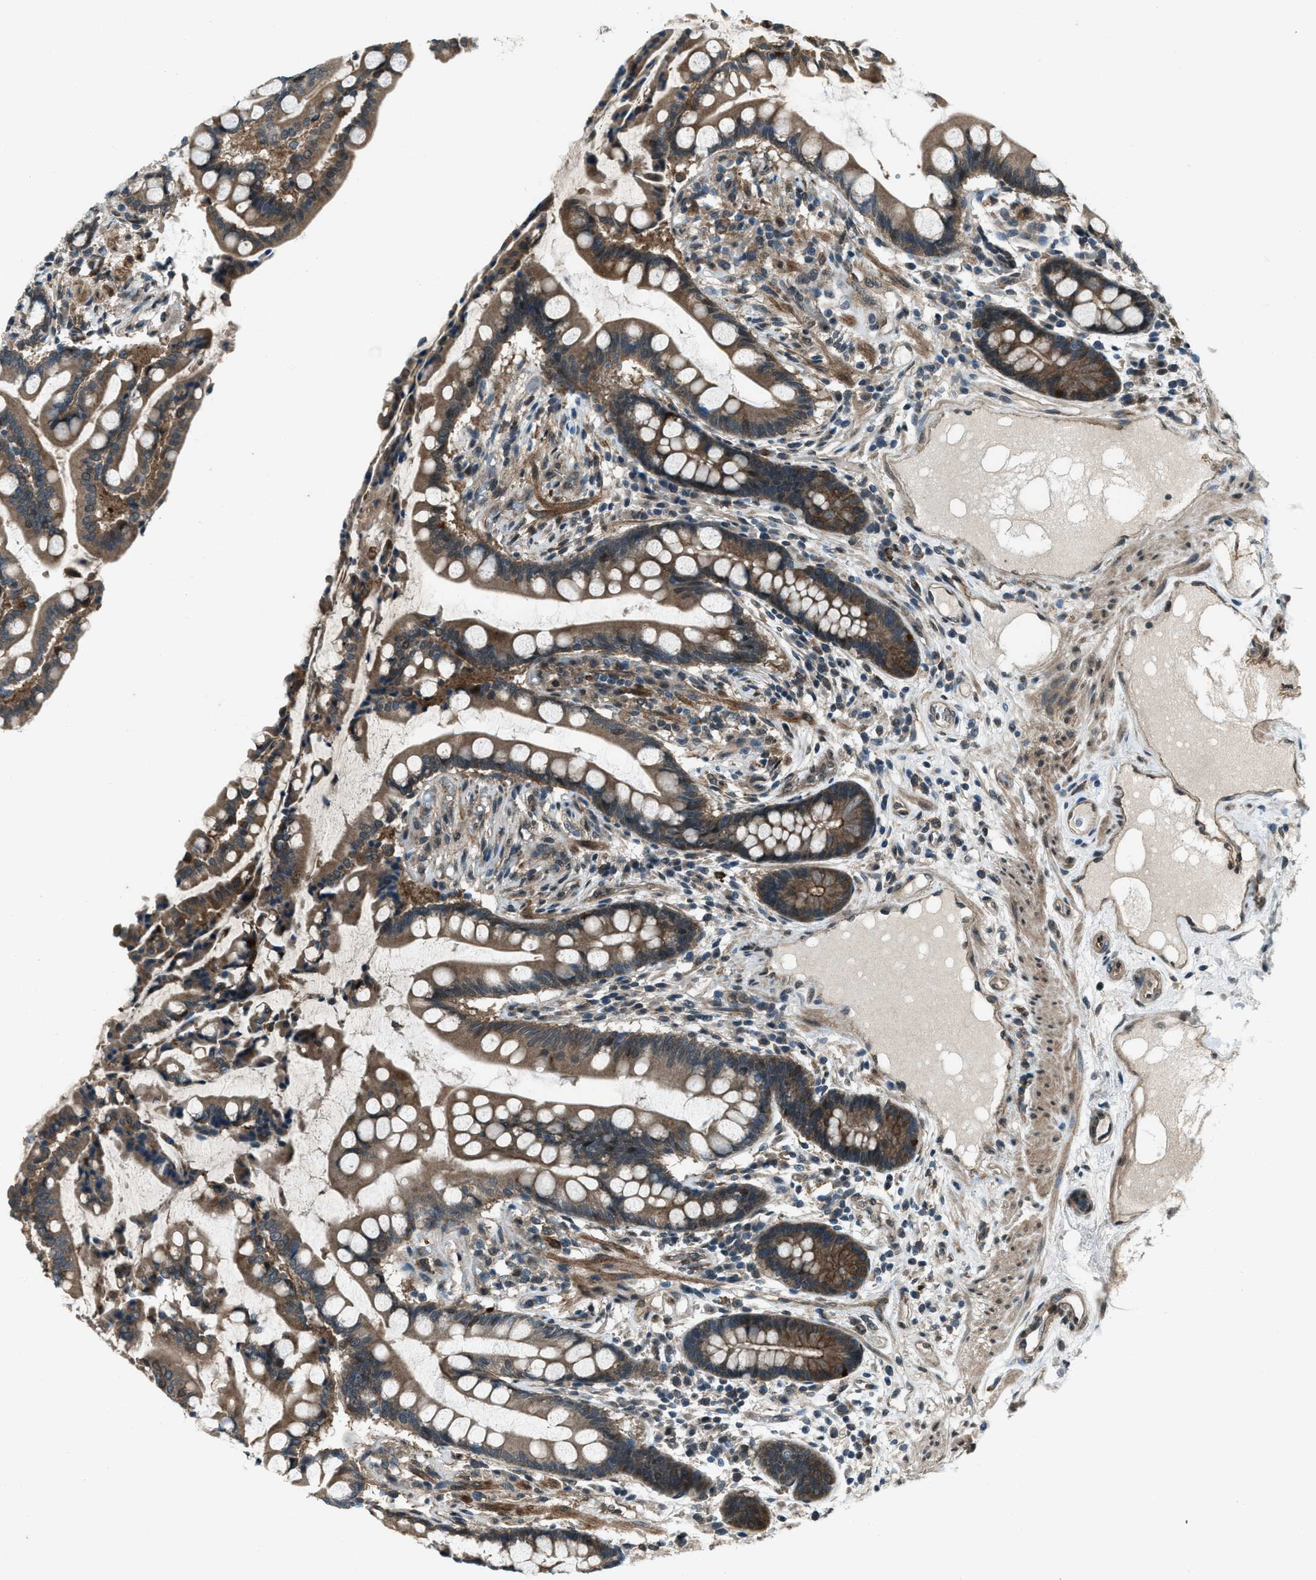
{"staining": {"intensity": "moderate", "quantity": ">75%", "location": "cytoplasmic/membranous"}, "tissue": "colon", "cell_type": "Endothelial cells", "image_type": "normal", "snomed": [{"axis": "morphology", "description": "Normal tissue, NOS"}, {"axis": "topography", "description": "Colon"}], "caption": "This image reveals normal colon stained with immunohistochemistry (IHC) to label a protein in brown. The cytoplasmic/membranous of endothelial cells show moderate positivity for the protein. Nuclei are counter-stained blue.", "gene": "SVIL", "patient": {"sex": "male", "age": 73}}